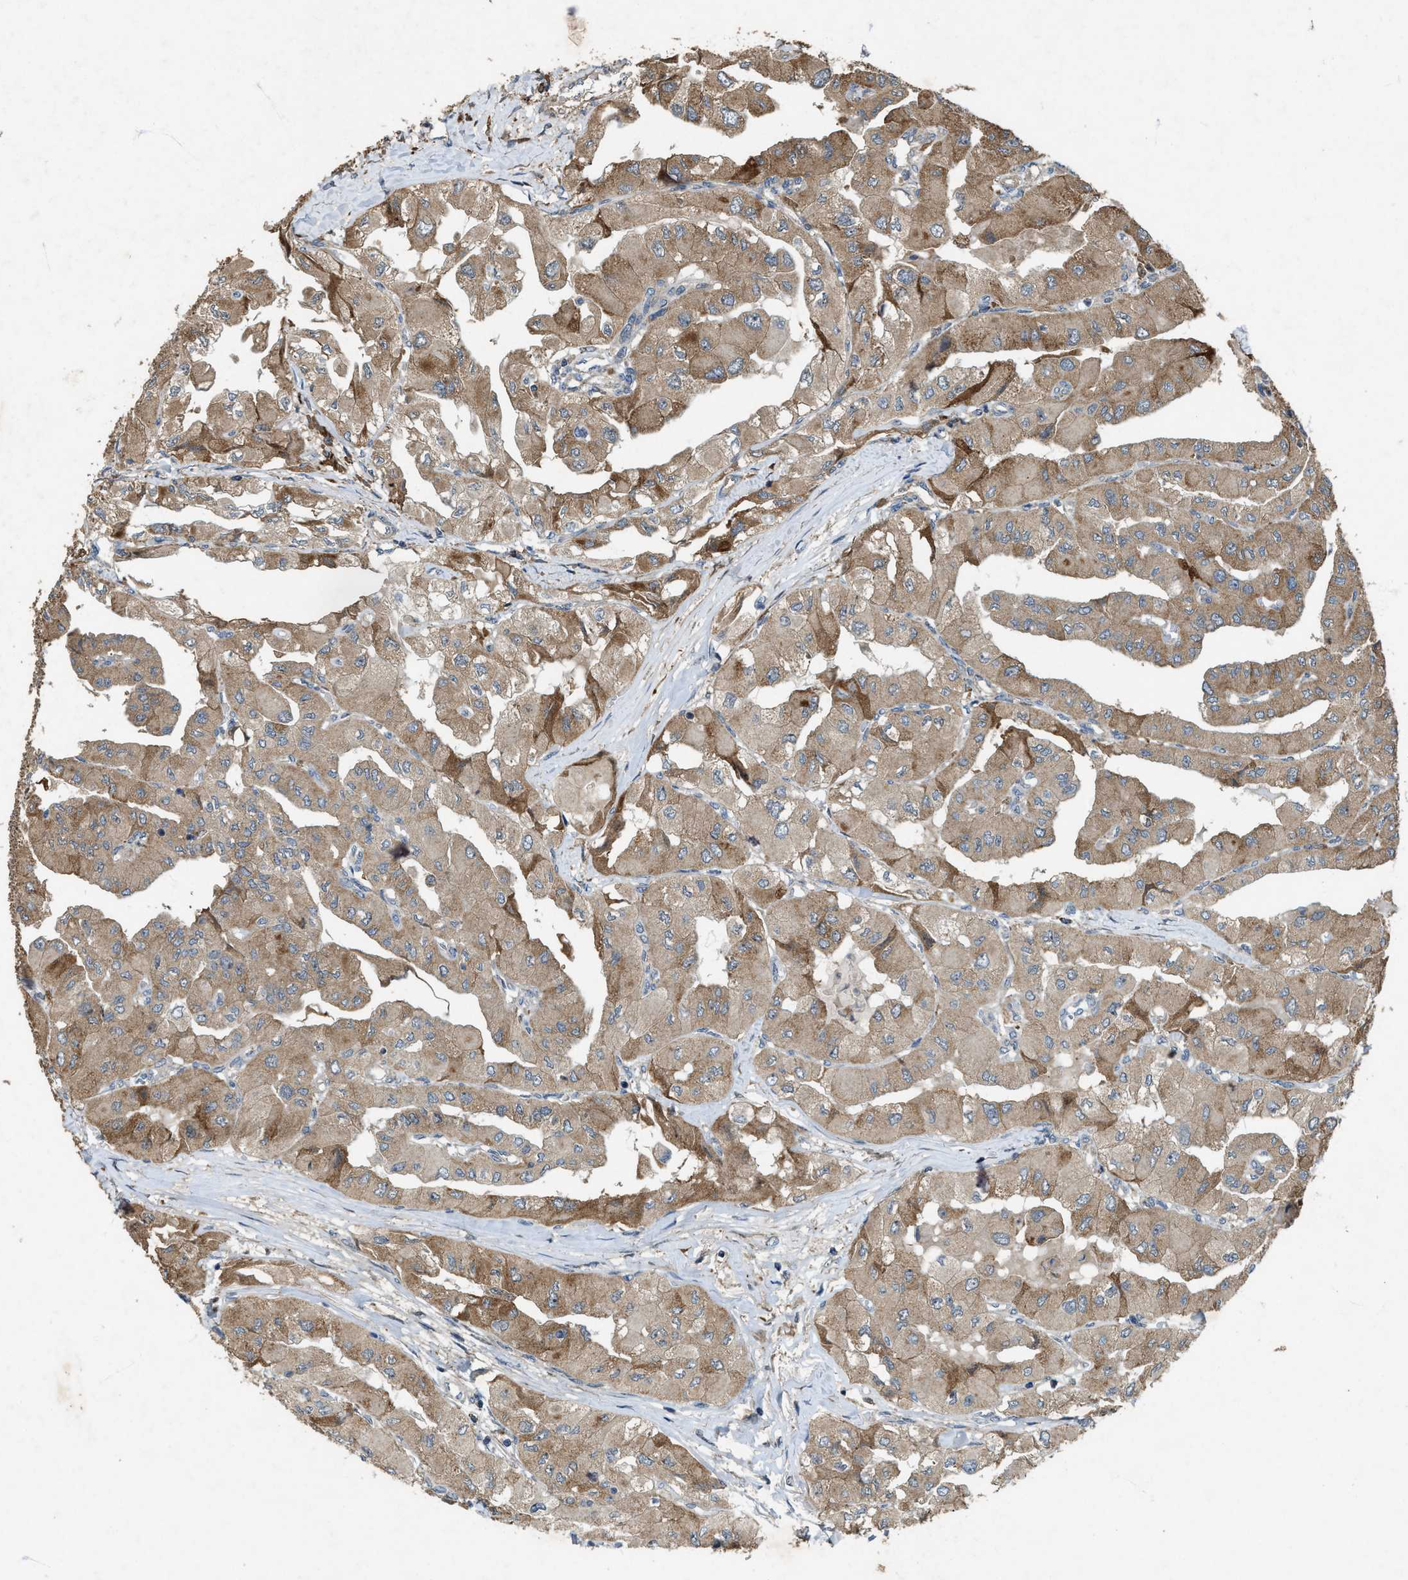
{"staining": {"intensity": "moderate", "quantity": "25%-75%", "location": "cytoplasmic/membranous"}, "tissue": "thyroid cancer", "cell_type": "Tumor cells", "image_type": "cancer", "snomed": [{"axis": "morphology", "description": "Papillary adenocarcinoma, NOS"}, {"axis": "topography", "description": "Thyroid gland"}], "caption": "Immunohistochemical staining of thyroid cancer demonstrates medium levels of moderate cytoplasmic/membranous protein expression in about 25%-75% of tumor cells.", "gene": "PDP2", "patient": {"sex": "female", "age": 59}}